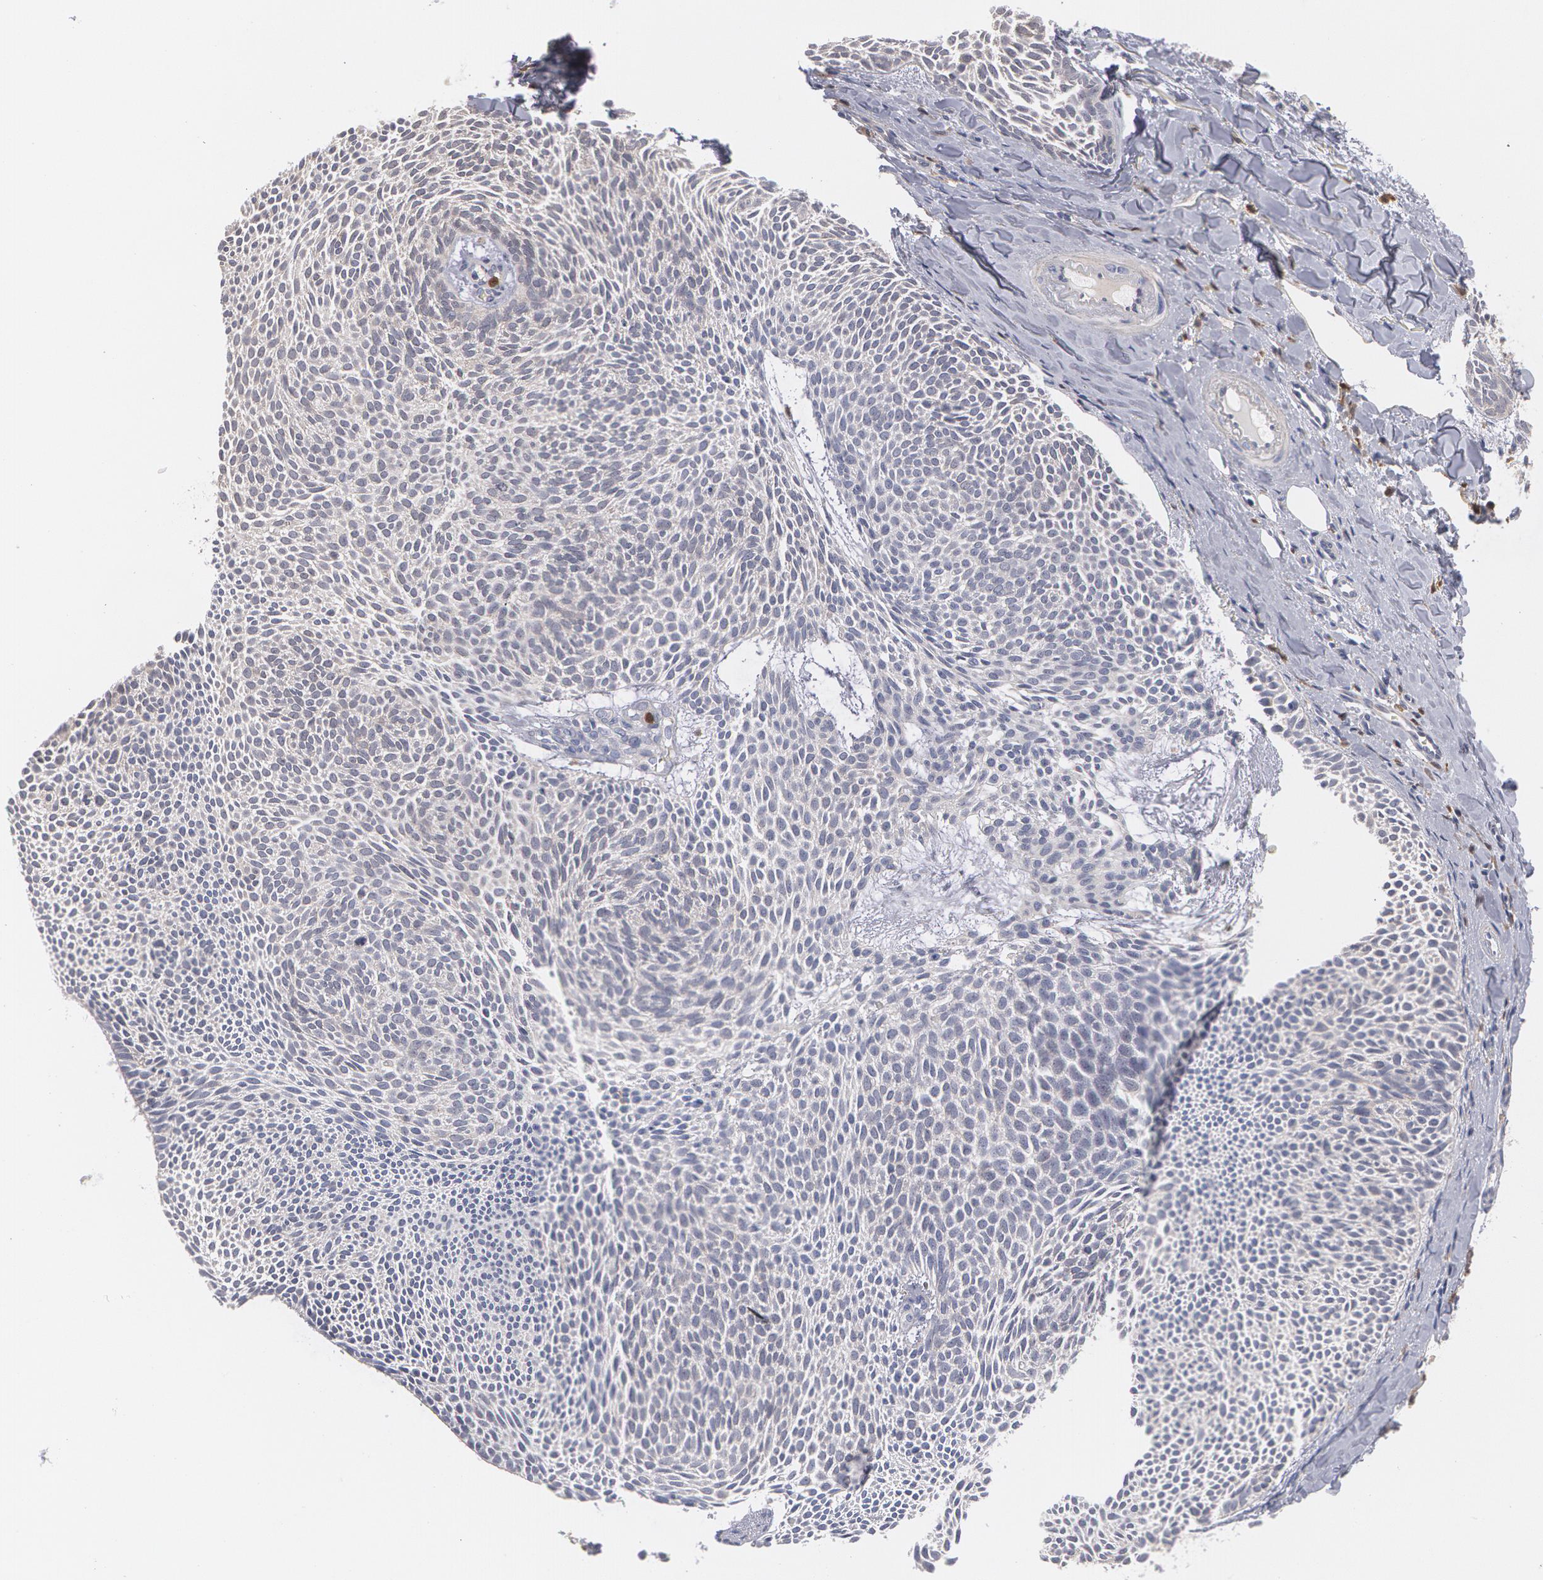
{"staining": {"intensity": "weak", "quantity": "25%-75%", "location": "cytoplasmic/membranous"}, "tissue": "skin cancer", "cell_type": "Tumor cells", "image_type": "cancer", "snomed": [{"axis": "morphology", "description": "Basal cell carcinoma"}, {"axis": "topography", "description": "Skin"}], "caption": "This is a histology image of immunohistochemistry (IHC) staining of skin cancer, which shows weak expression in the cytoplasmic/membranous of tumor cells.", "gene": "SYK", "patient": {"sex": "male", "age": 84}}